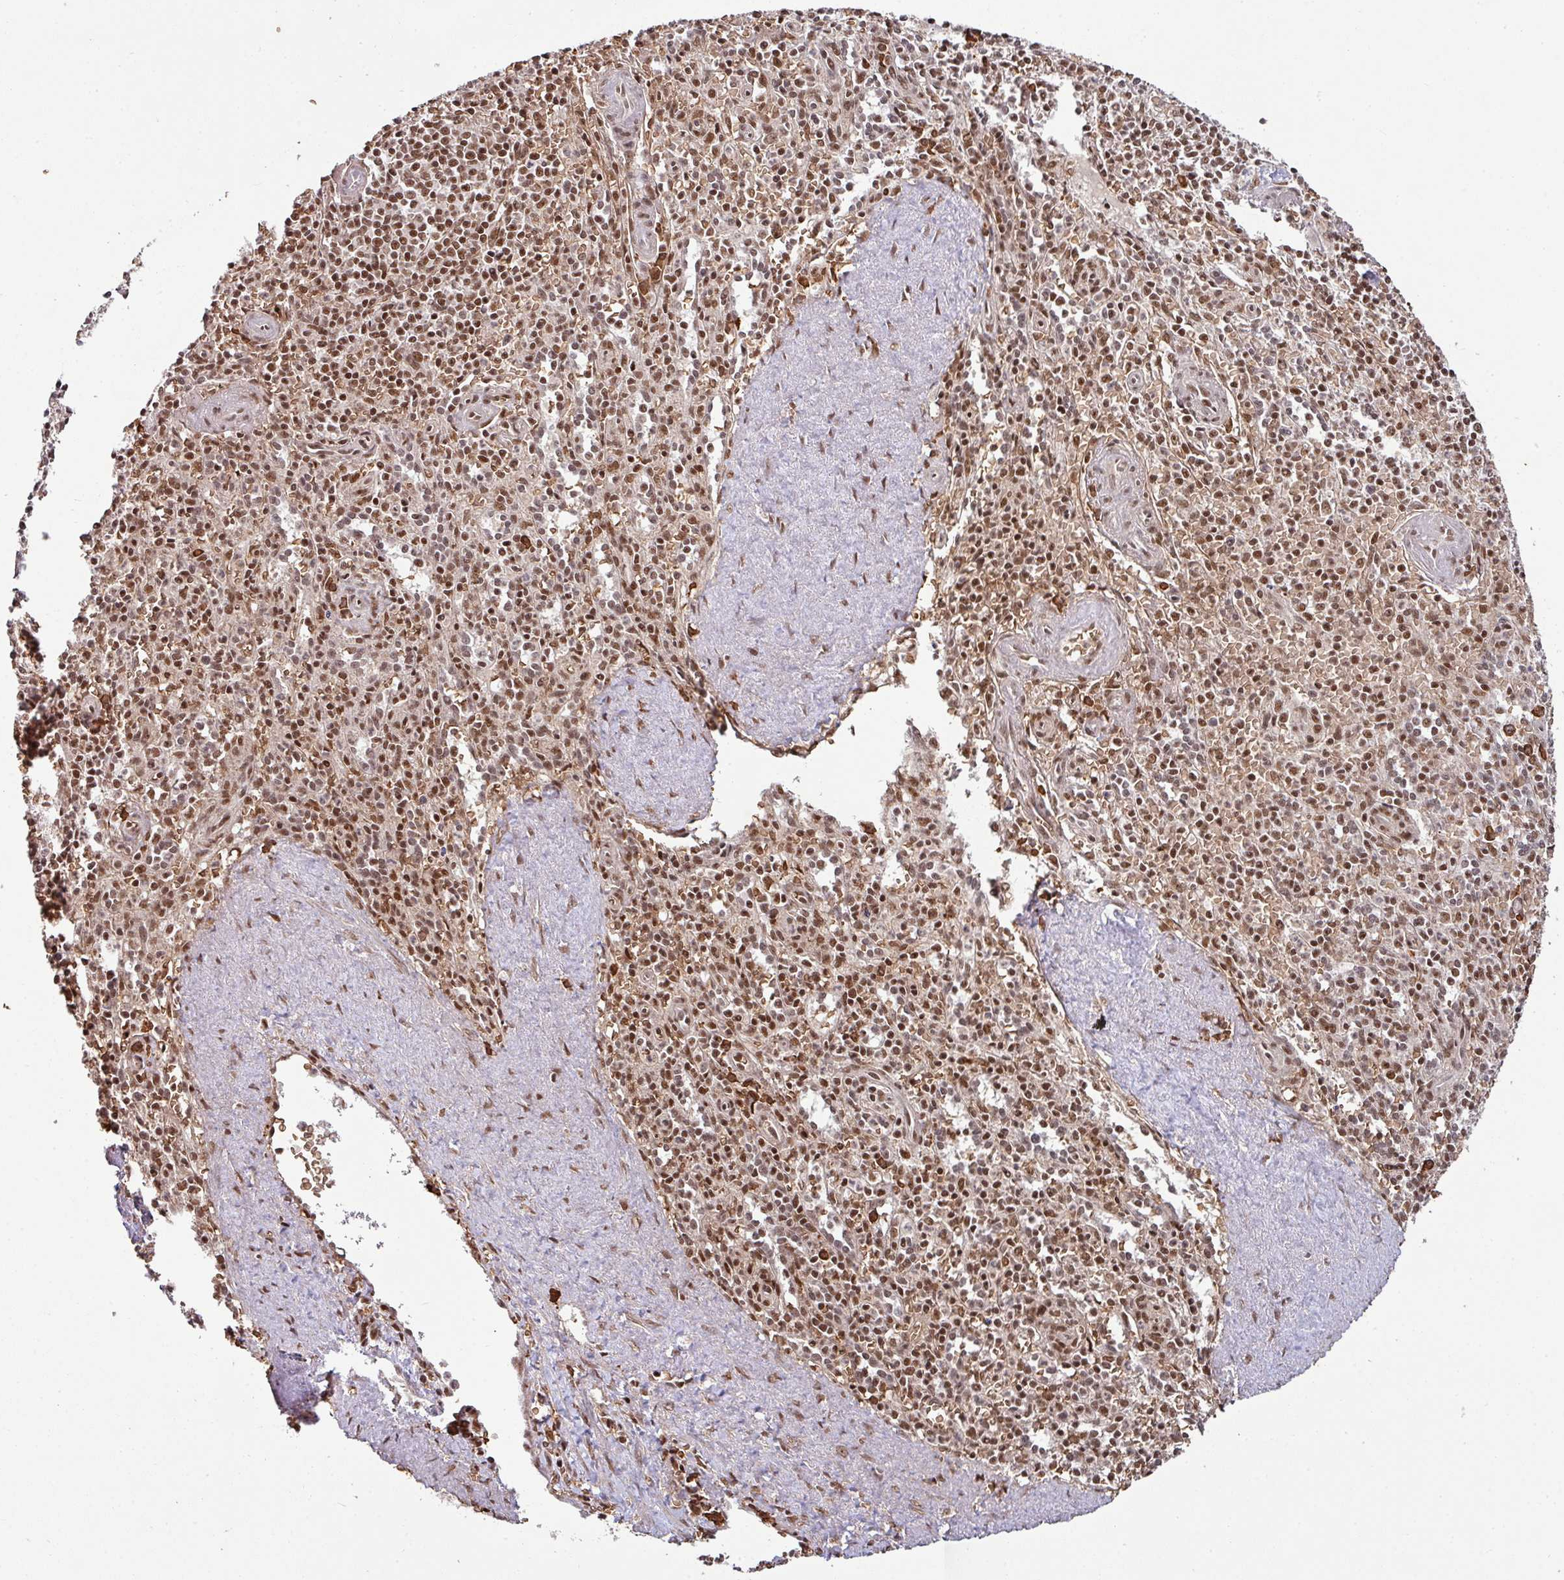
{"staining": {"intensity": "moderate", "quantity": ">75%", "location": "nuclear"}, "tissue": "spleen", "cell_type": "Cells in red pulp", "image_type": "normal", "snomed": [{"axis": "morphology", "description": "Normal tissue, NOS"}, {"axis": "topography", "description": "Spleen"}], "caption": "Protein staining of normal spleen demonstrates moderate nuclear staining in approximately >75% of cells in red pulp. The staining is performed using DAB brown chromogen to label protein expression. The nuclei are counter-stained blue using hematoxylin.", "gene": "PHF23", "patient": {"sex": "female", "age": 70}}